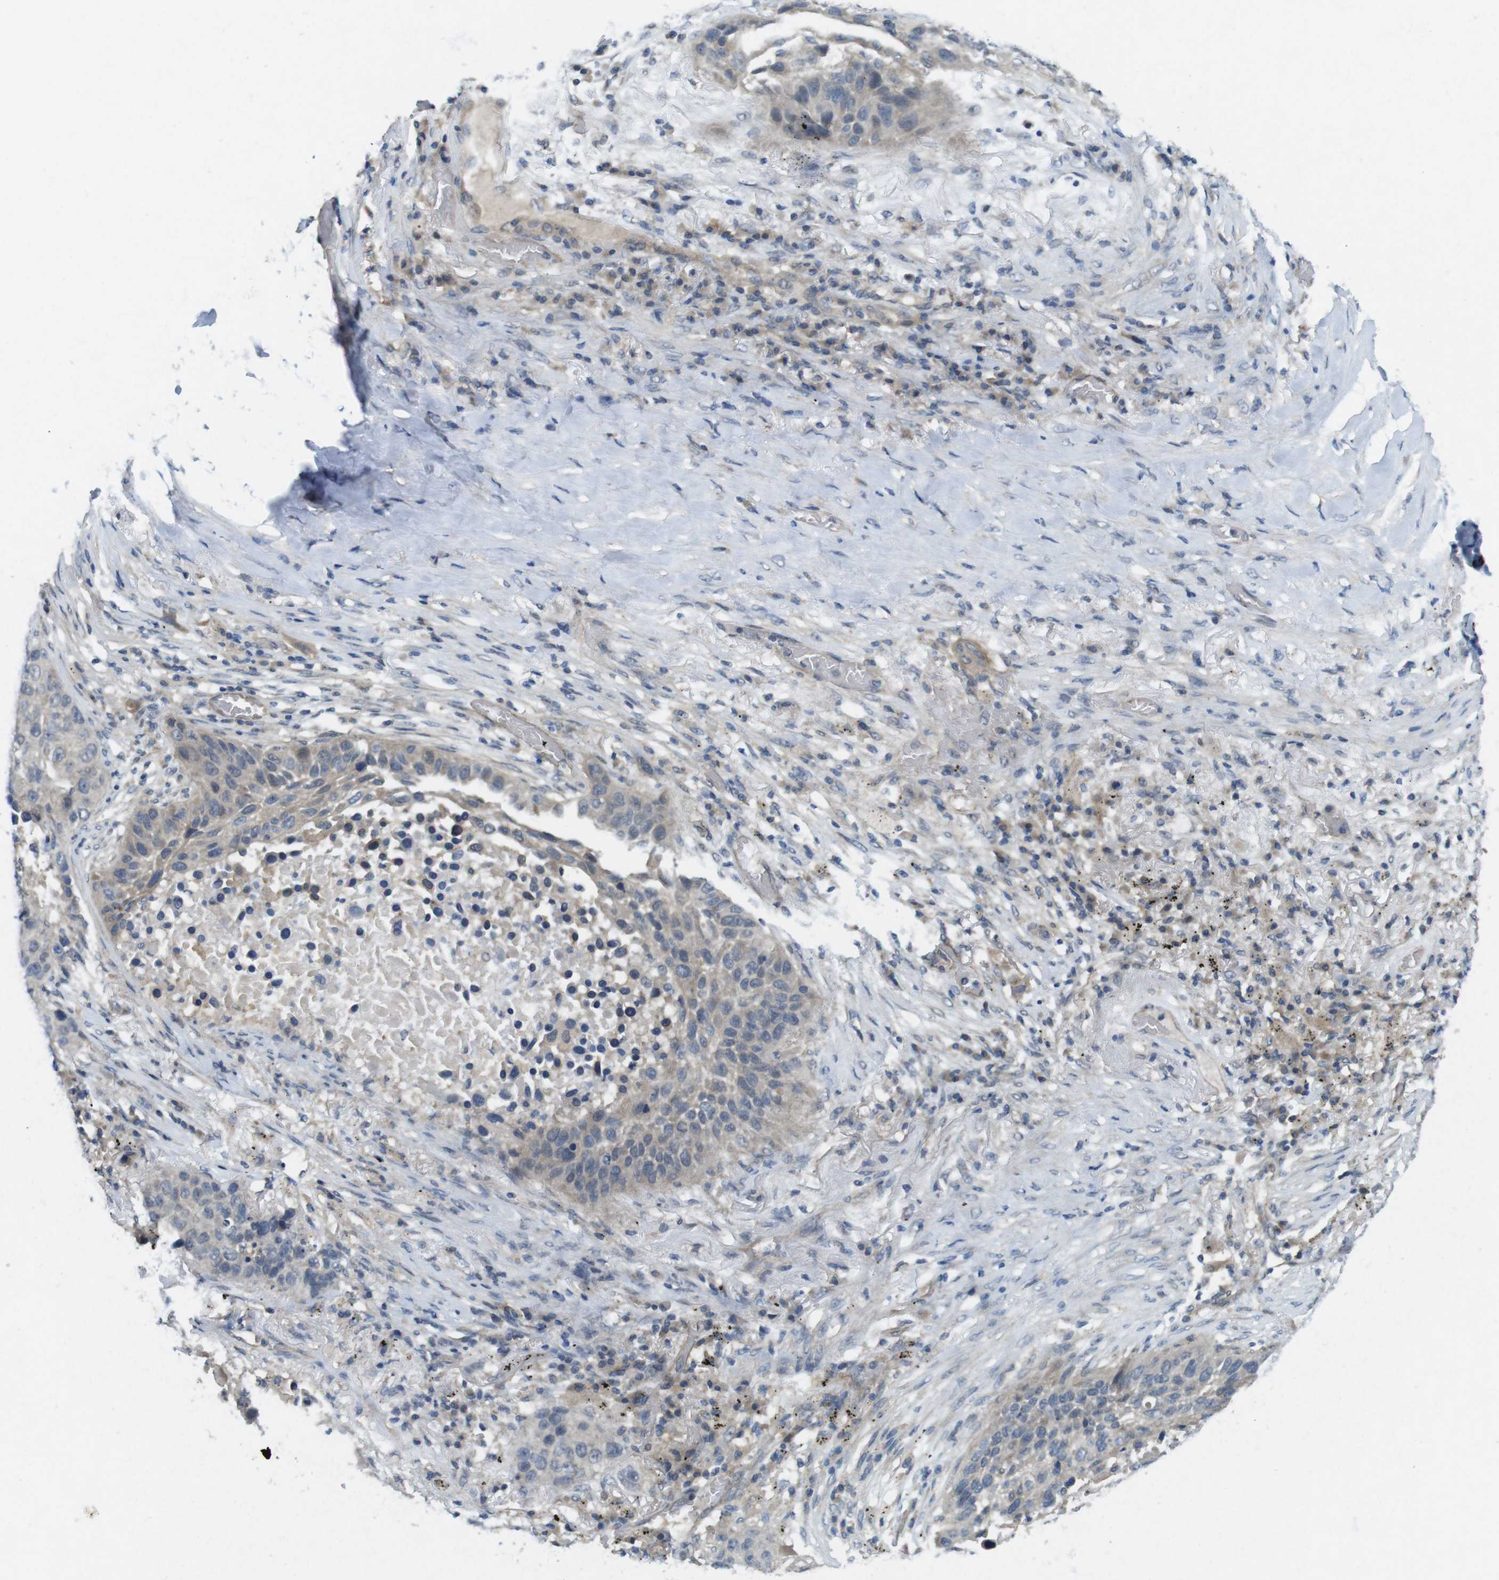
{"staining": {"intensity": "negative", "quantity": "none", "location": "none"}, "tissue": "lung cancer", "cell_type": "Tumor cells", "image_type": "cancer", "snomed": [{"axis": "morphology", "description": "Squamous cell carcinoma, NOS"}, {"axis": "topography", "description": "Lung"}], "caption": "This is an immunohistochemistry photomicrograph of lung cancer. There is no staining in tumor cells.", "gene": "SUGT1", "patient": {"sex": "male", "age": 57}}